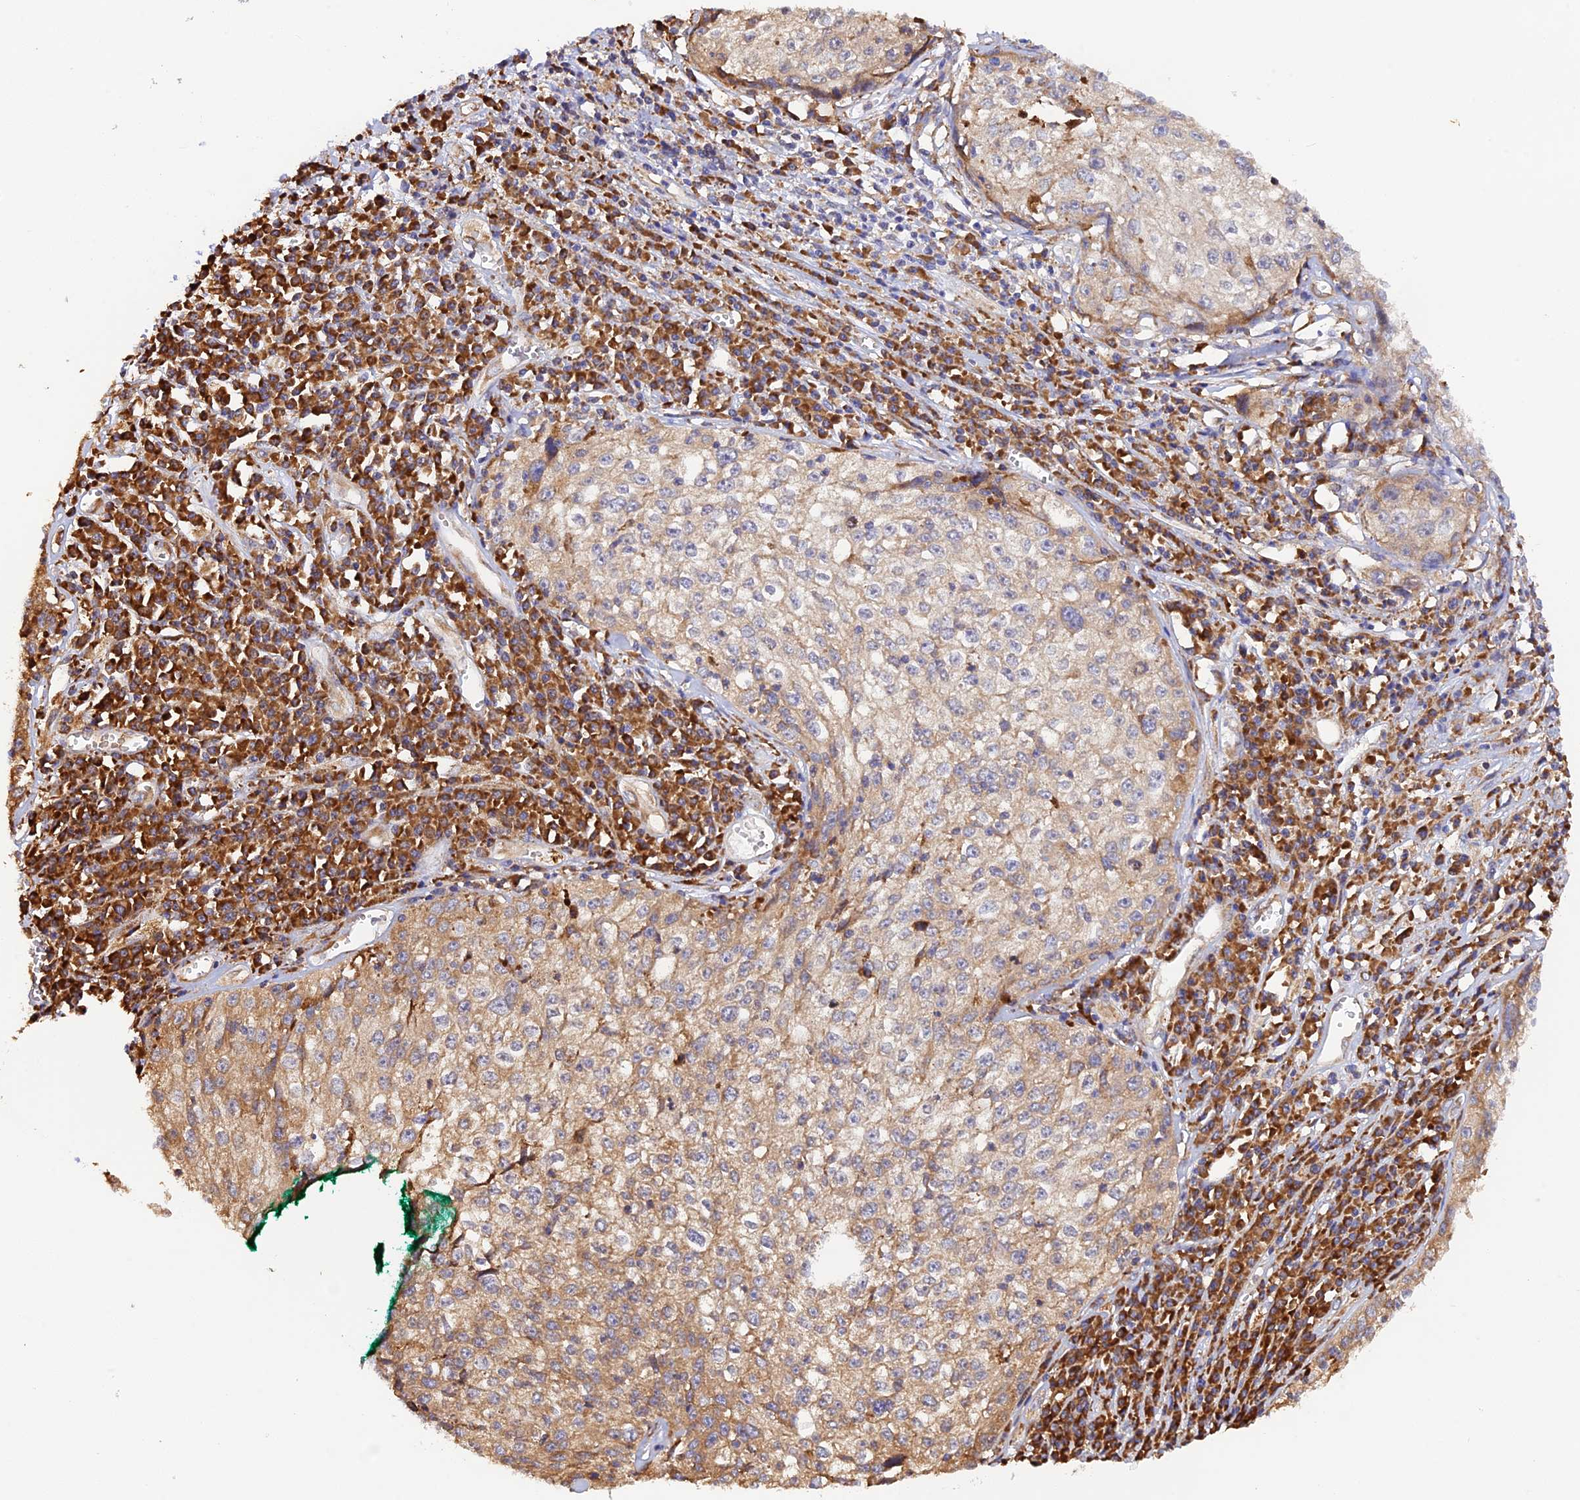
{"staining": {"intensity": "moderate", "quantity": "25%-75%", "location": "cytoplasmic/membranous"}, "tissue": "cervical cancer", "cell_type": "Tumor cells", "image_type": "cancer", "snomed": [{"axis": "morphology", "description": "Squamous cell carcinoma, NOS"}, {"axis": "topography", "description": "Cervix"}], "caption": "The photomicrograph exhibits a brown stain indicating the presence of a protein in the cytoplasmic/membranous of tumor cells in cervical cancer.", "gene": "RPL5", "patient": {"sex": "female", "age": 57}}